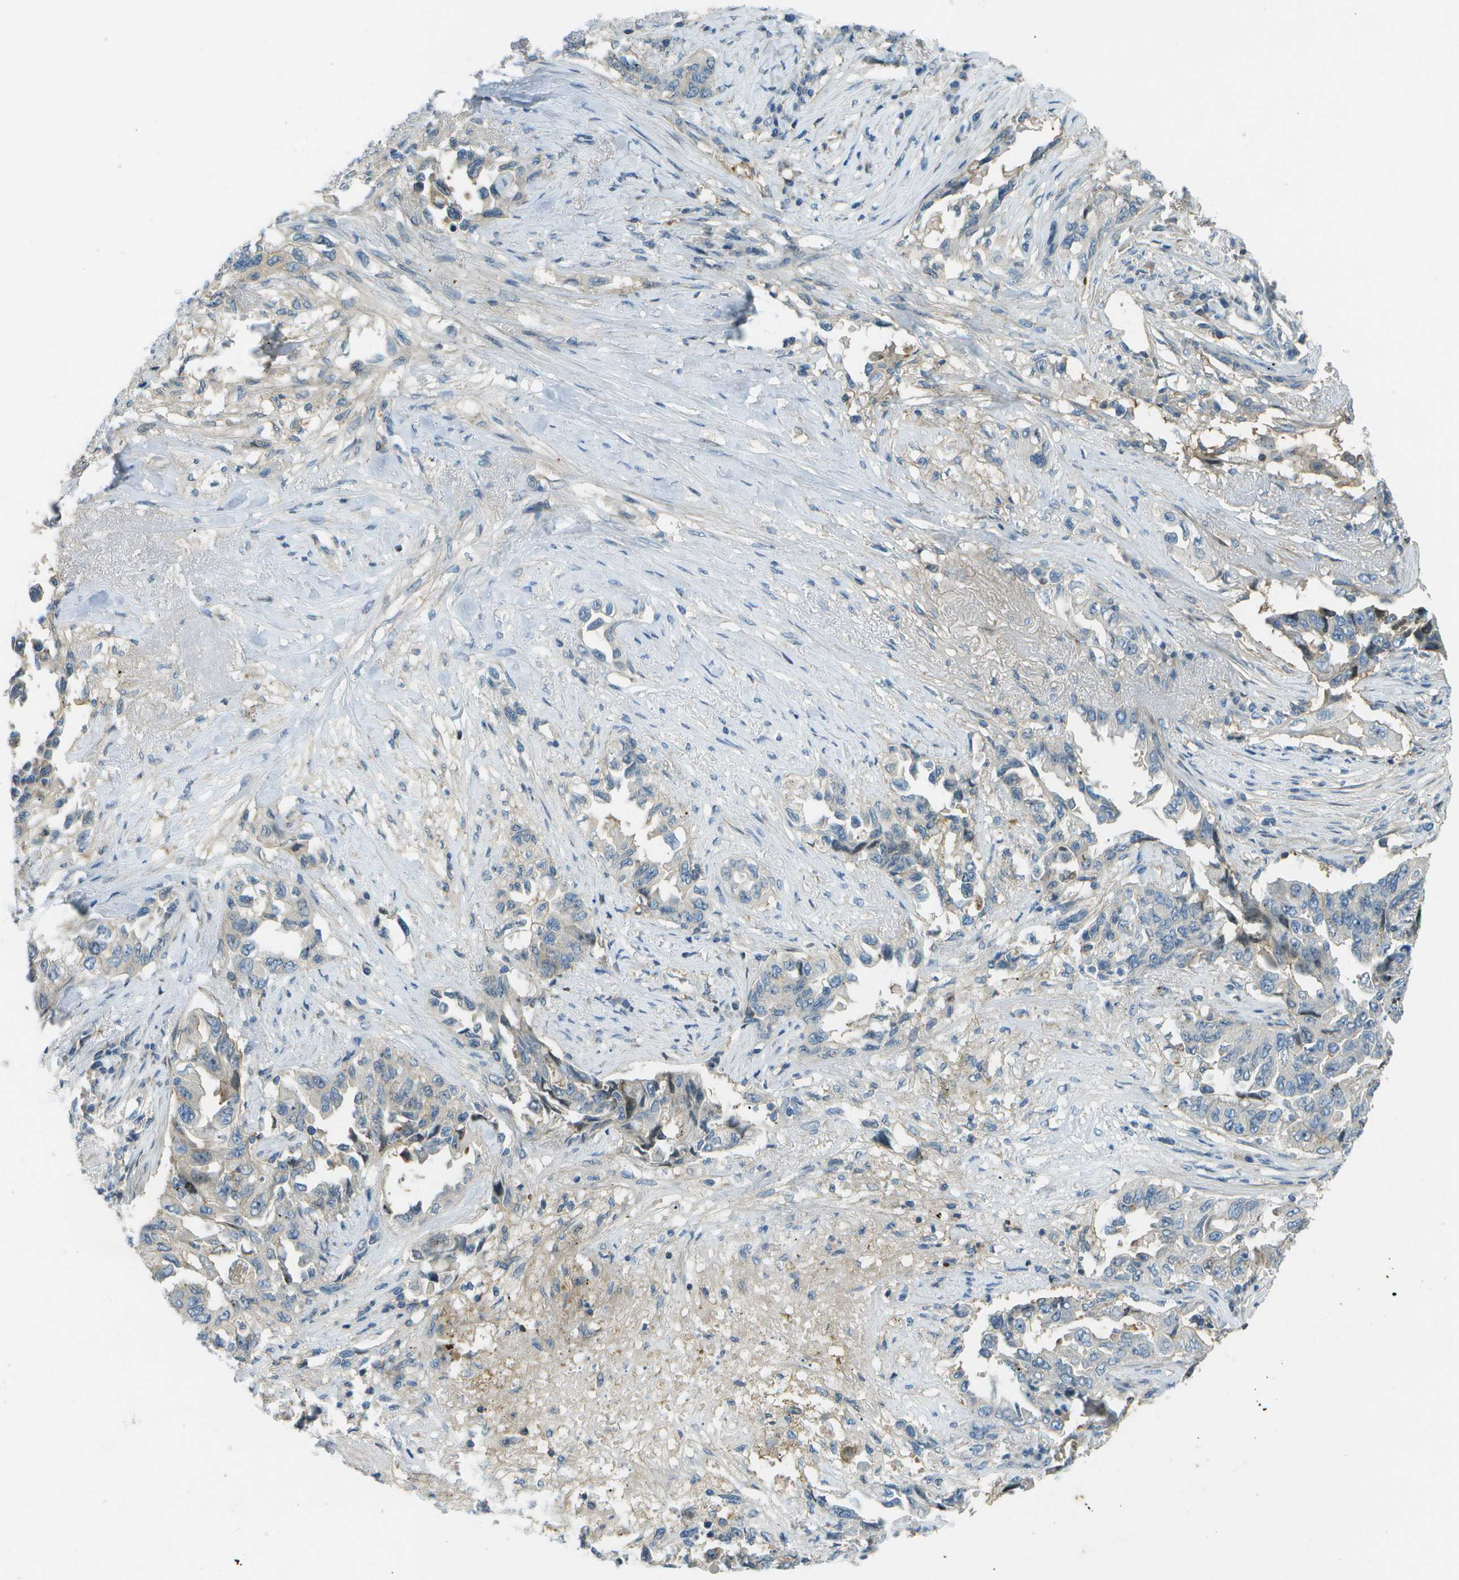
{"staining": {"intensity": "negative", "quantity": "none", "location": "none"}, "tissue": "lung cancer", "cell_type": "Tumor cells", "image_type": "cancer", "snomed": [{"axis": "morphology", "description": "Adenocarcinoma, NOS"}, {"axis": "topography", "description": "Lung"}], "caption": "IHC of human lung cancer (adenocarcinoma) reveals no staining in tumor cells.", "gene": "LRRC66", "patient": {"sex": "female", "age": 51}}